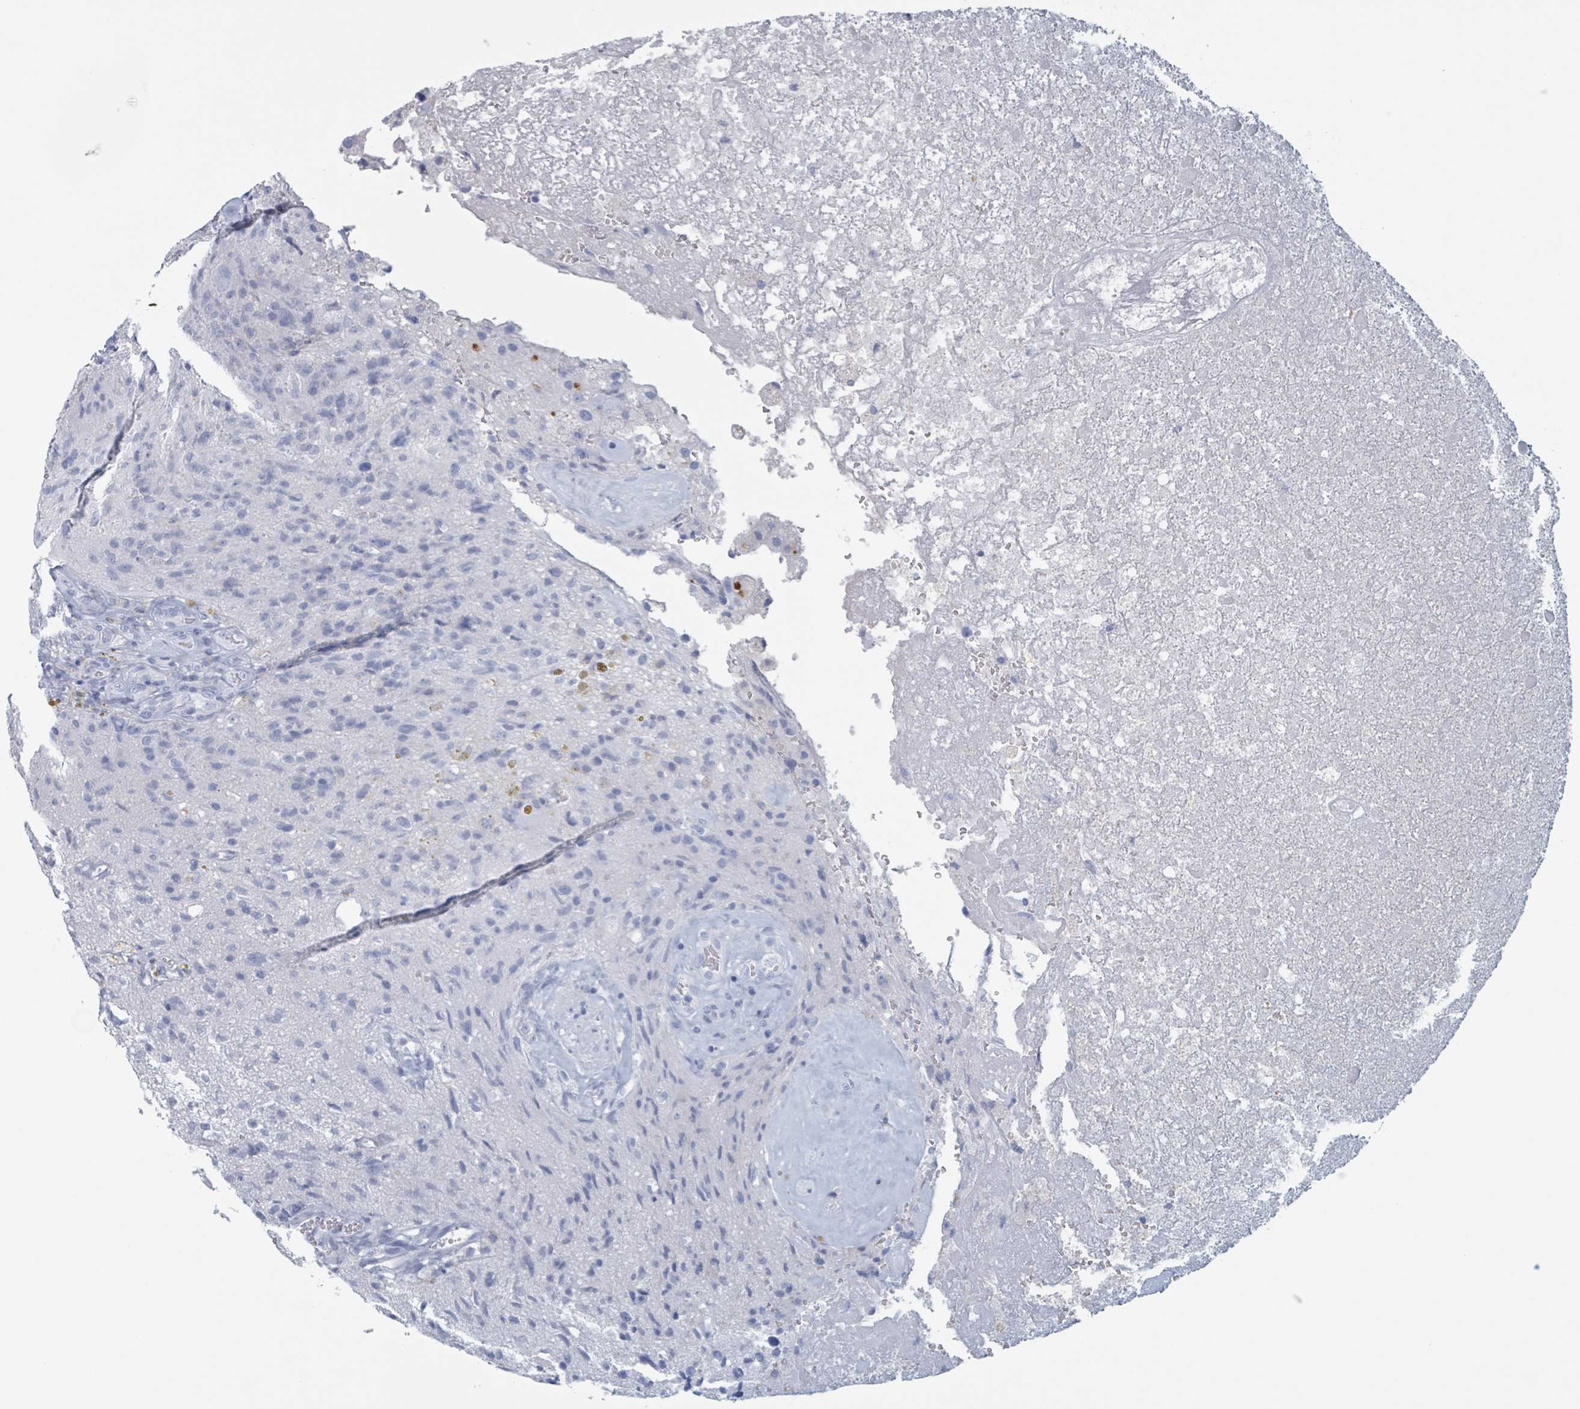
{"staining": {"intensity": "negative", "quantity": "none", "location": "none"}, "tissue": "glioma", "cell_type": "Tumor cells", "image_type": "cancer", "snomed": [{"axis": "morphology", "description": "Glioma, malignant, High grade"}, {"axis": "topography", "description": "Brain"}], "caption": "Glioma stained for a protein using IHC reveals no expression tumor cells.", "gene": "KLK4", "patient": {"sex": "male", "age": 69}}